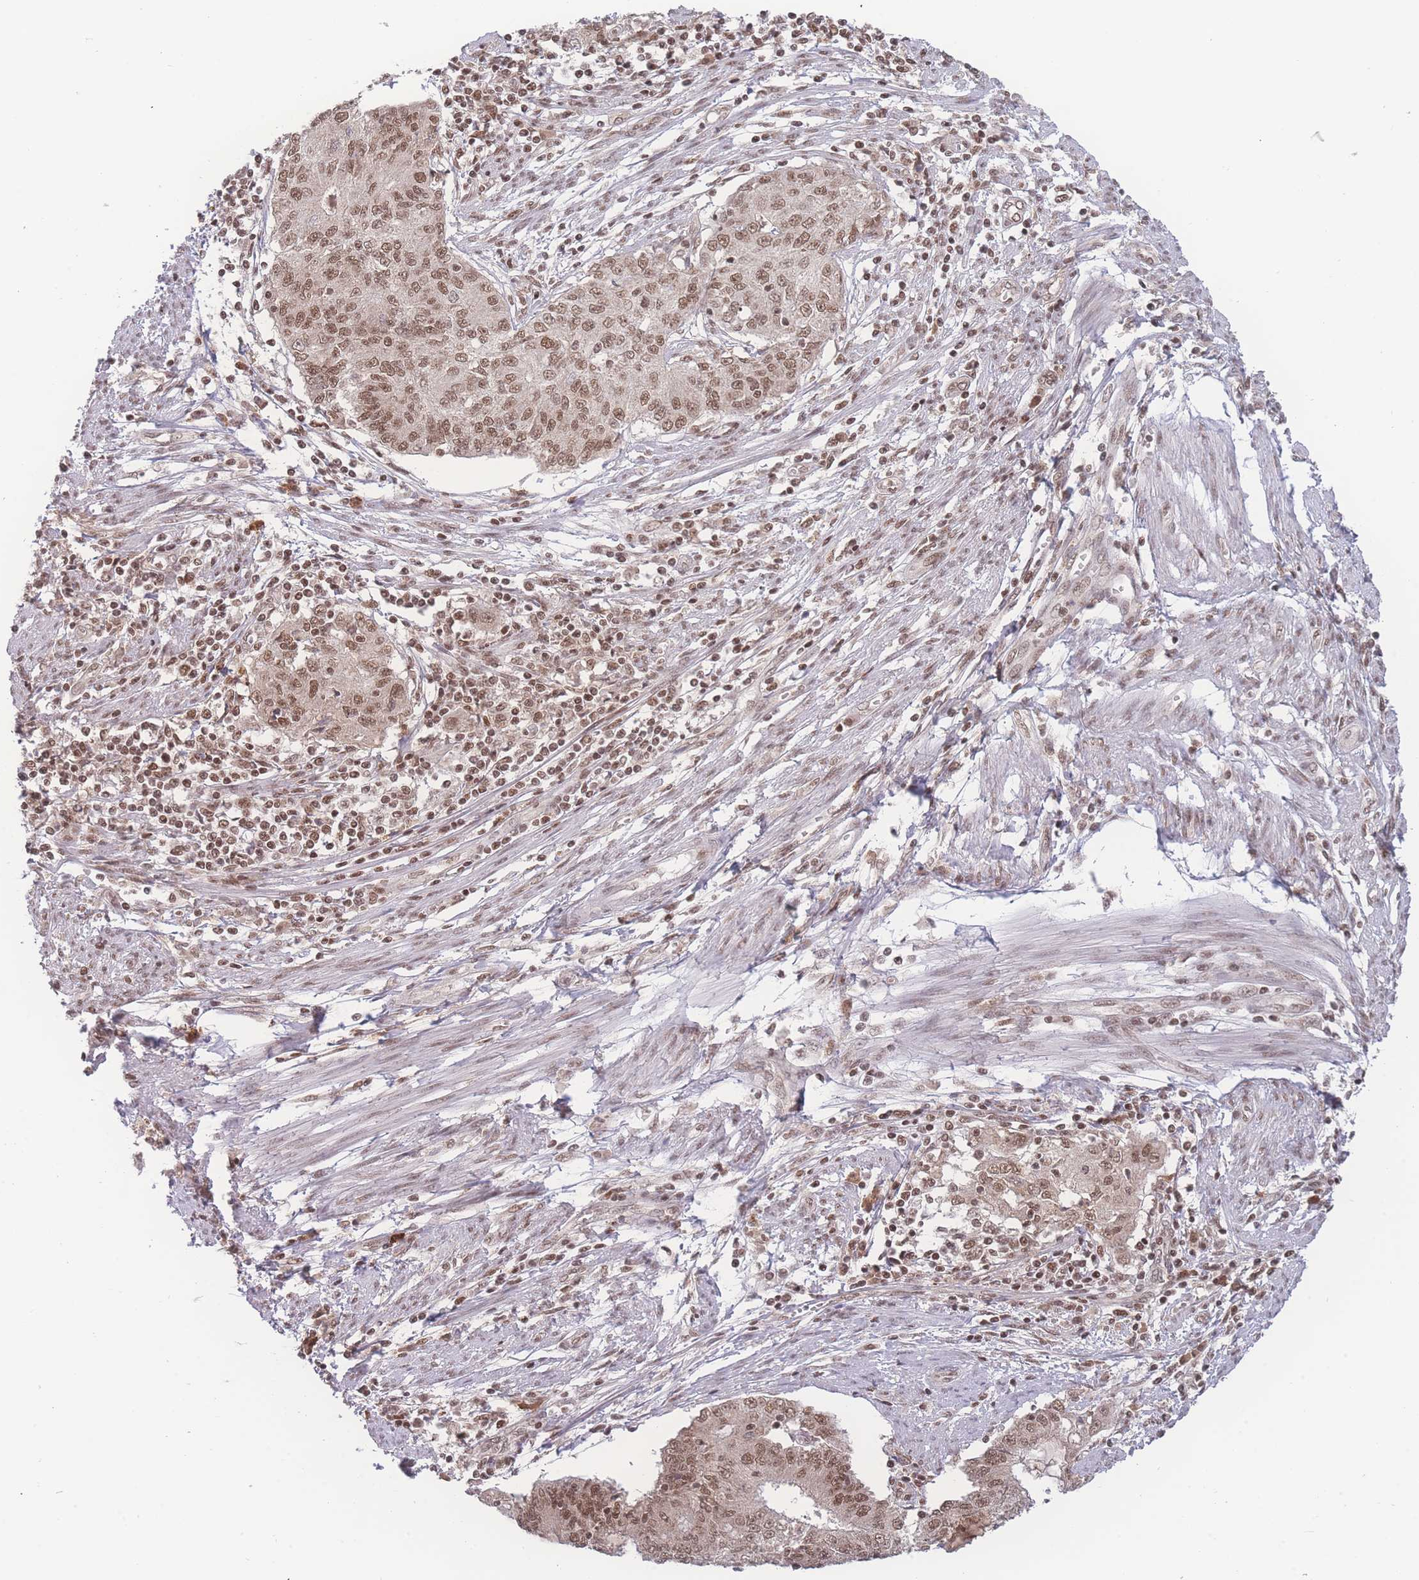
{"staining": {"intensity": "moderate", "quantity": "25%-75%", "location": "nuclear"}, "tissue": "endometrial cancer", "cell_type": "Tumor cells", "image_type": "cancer", "snomed": [{"axis": "morphology", "description": "Adenocarcinoma, NOS"}, {"axis": "topography", "description": "Endometrium"}], "caption": "The image demonstrates a brown stain indicating the presence of a protein in the nuclear of tumor cells in endometrial cancer.", "gene": "RAVER1", "patient": {"sex": "female", "age": 56}}